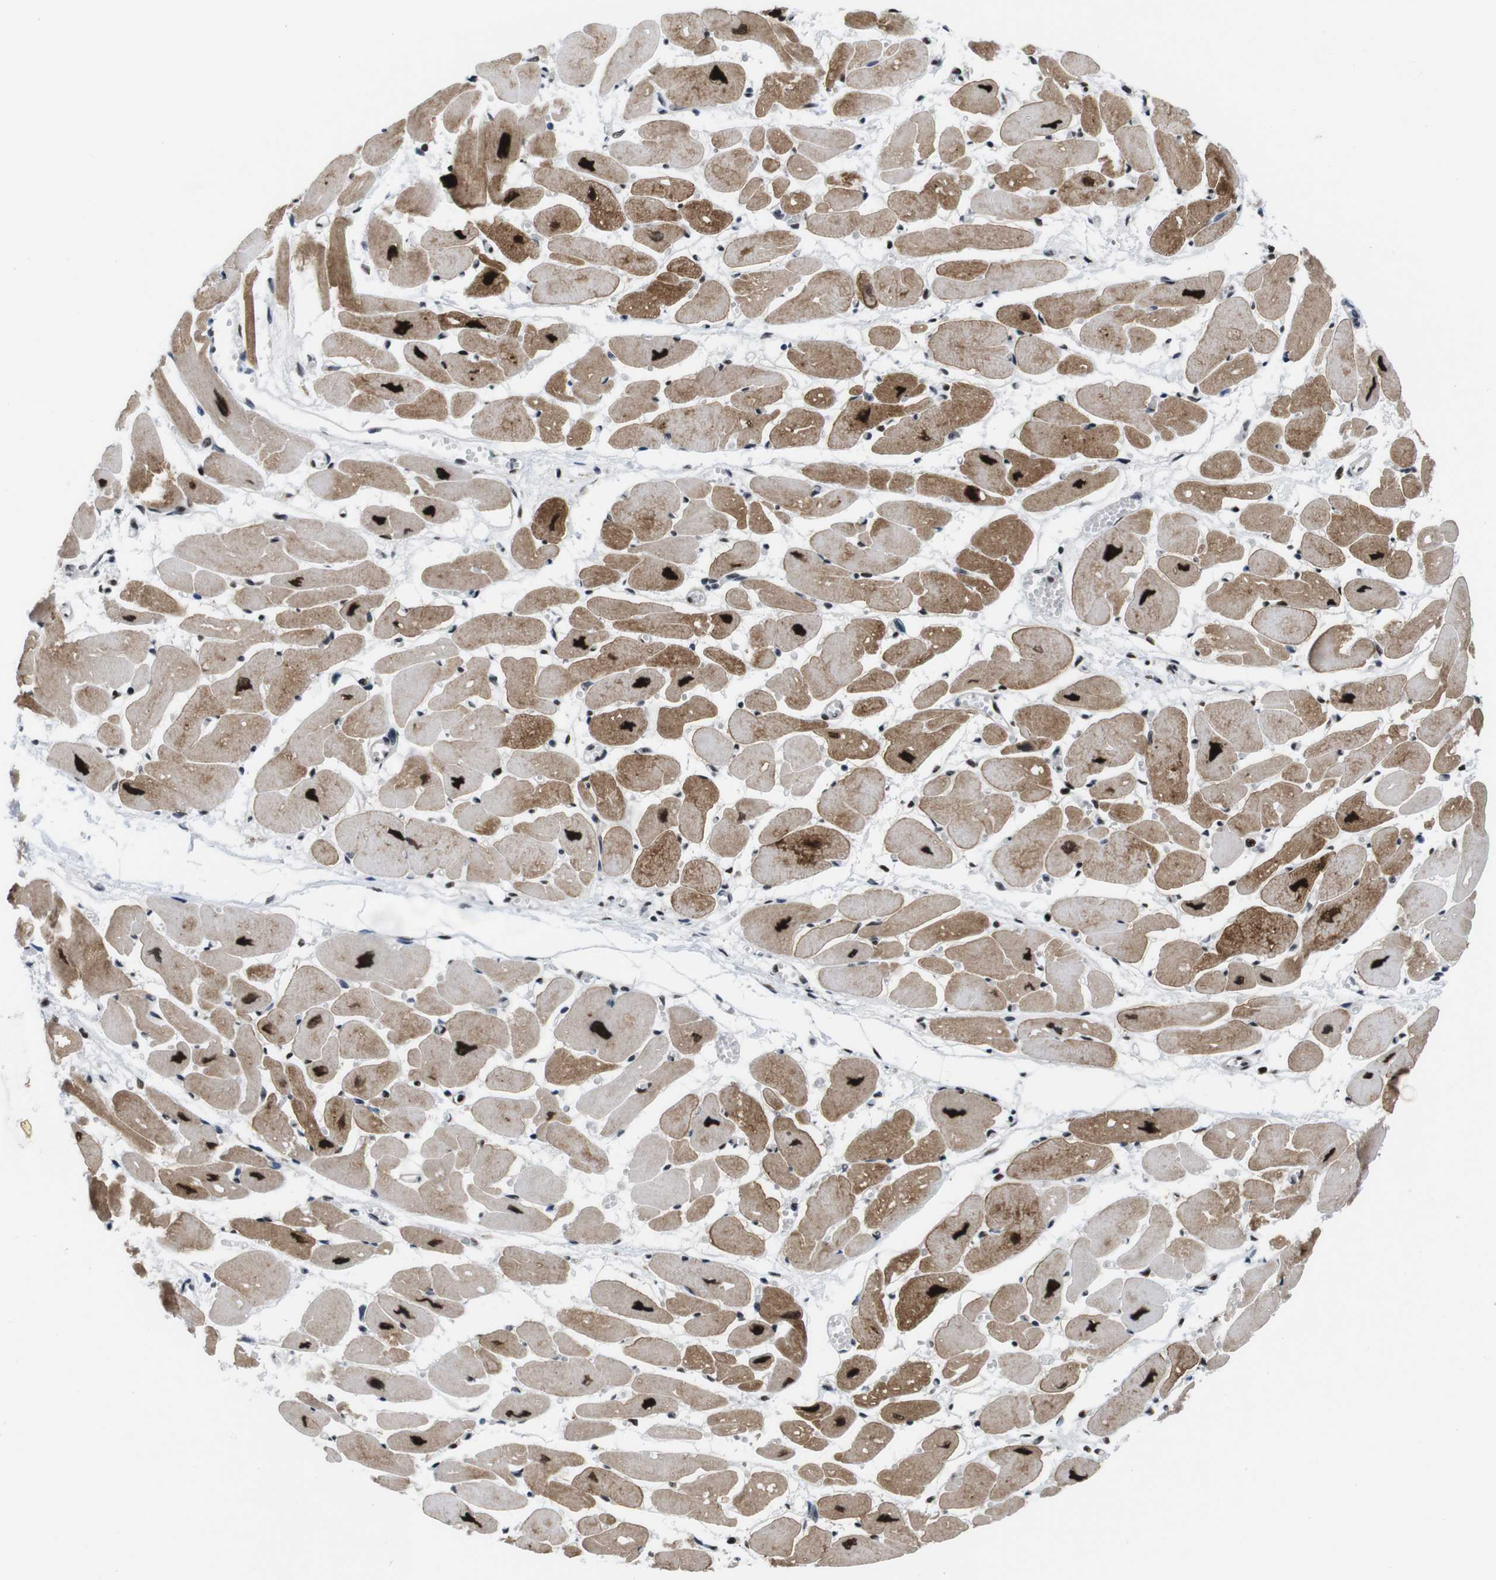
{"staining": {"intensity": "strong", "quantity": ">75%", "location": "cytoplasmic/membranous,nuclear"}, "tissue": "heart muscle", "cell_type": "Cardiomyocytes", "image_type": "normal", "snomed": [{"axis": "morphology", "description": "Normal tissue, NOS"}, {"axis": "topography", "description": "Heart"}], "caption": "Human heart muscle stained for a protein (brown) displays strong cytoplasmic/membranous,nuclear positive staining in about >75% of cardiomyocytes.", "gene": "PSME3", "patient": {"sex": "female", "age": 54}}